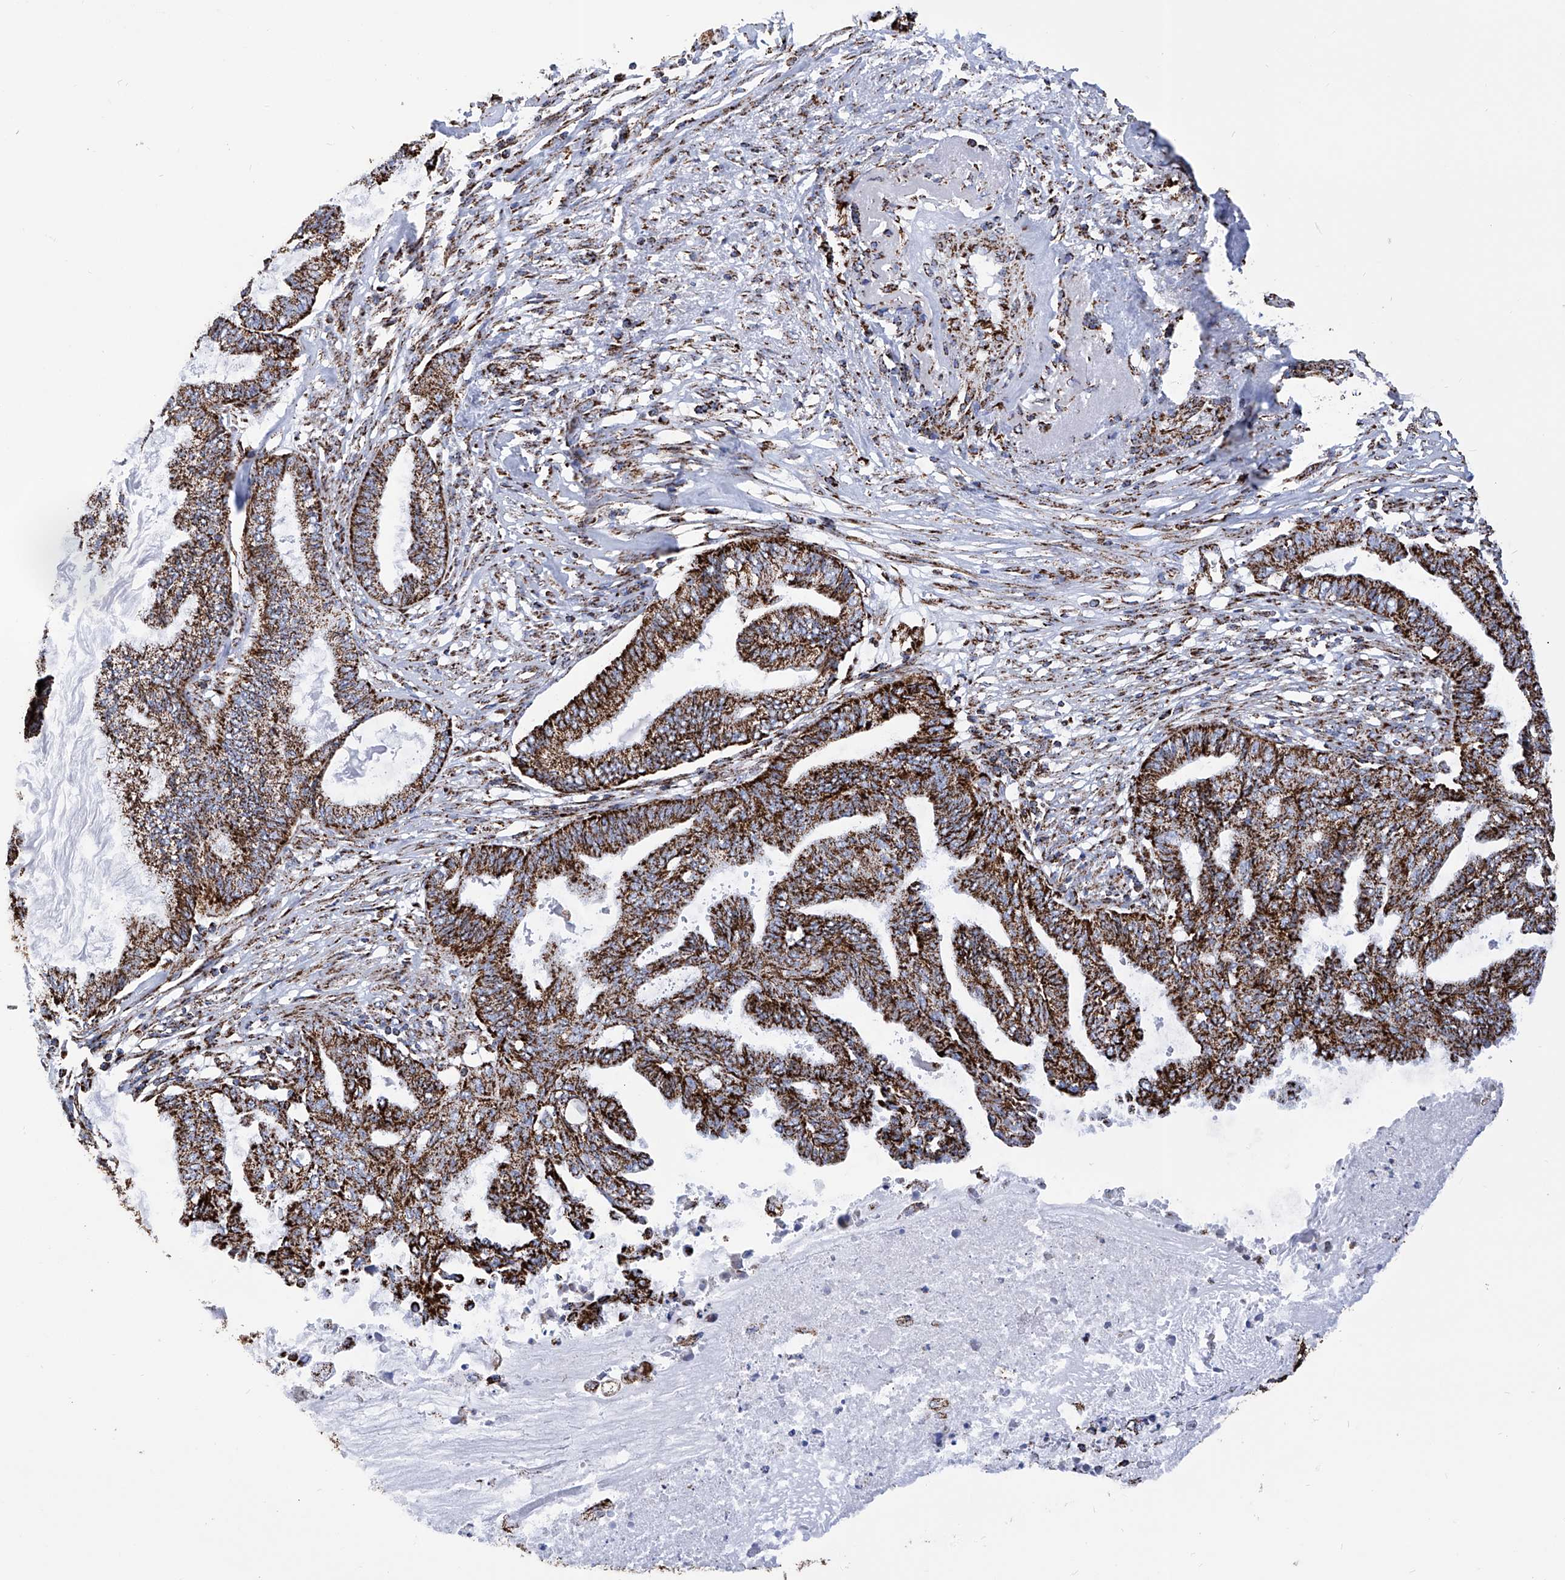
{"staining": {"intensity": "strong", "quantity": ">75%", "location": "cytoplasmic/membranous"}, "tissue": "endometrial cancer", "cell_type": "Tumor cells", "image_type": "cancer", "snomed": [{"axis": "morphology", "description": "Adenocarcinoma, NOS"}, {"axis": "topography", "description": "Endometrium"}], "caption": "Immunohistochemical staining of human adenocarcinoma (endometrial) displays high levels of strong cytoplasmic/membranous expression in about >75% of tumor cells. (IHC, brightfield microscopy, high magnification).", "gene": "ATP5PF", "patient": {"sex": "female", "age": 86}}